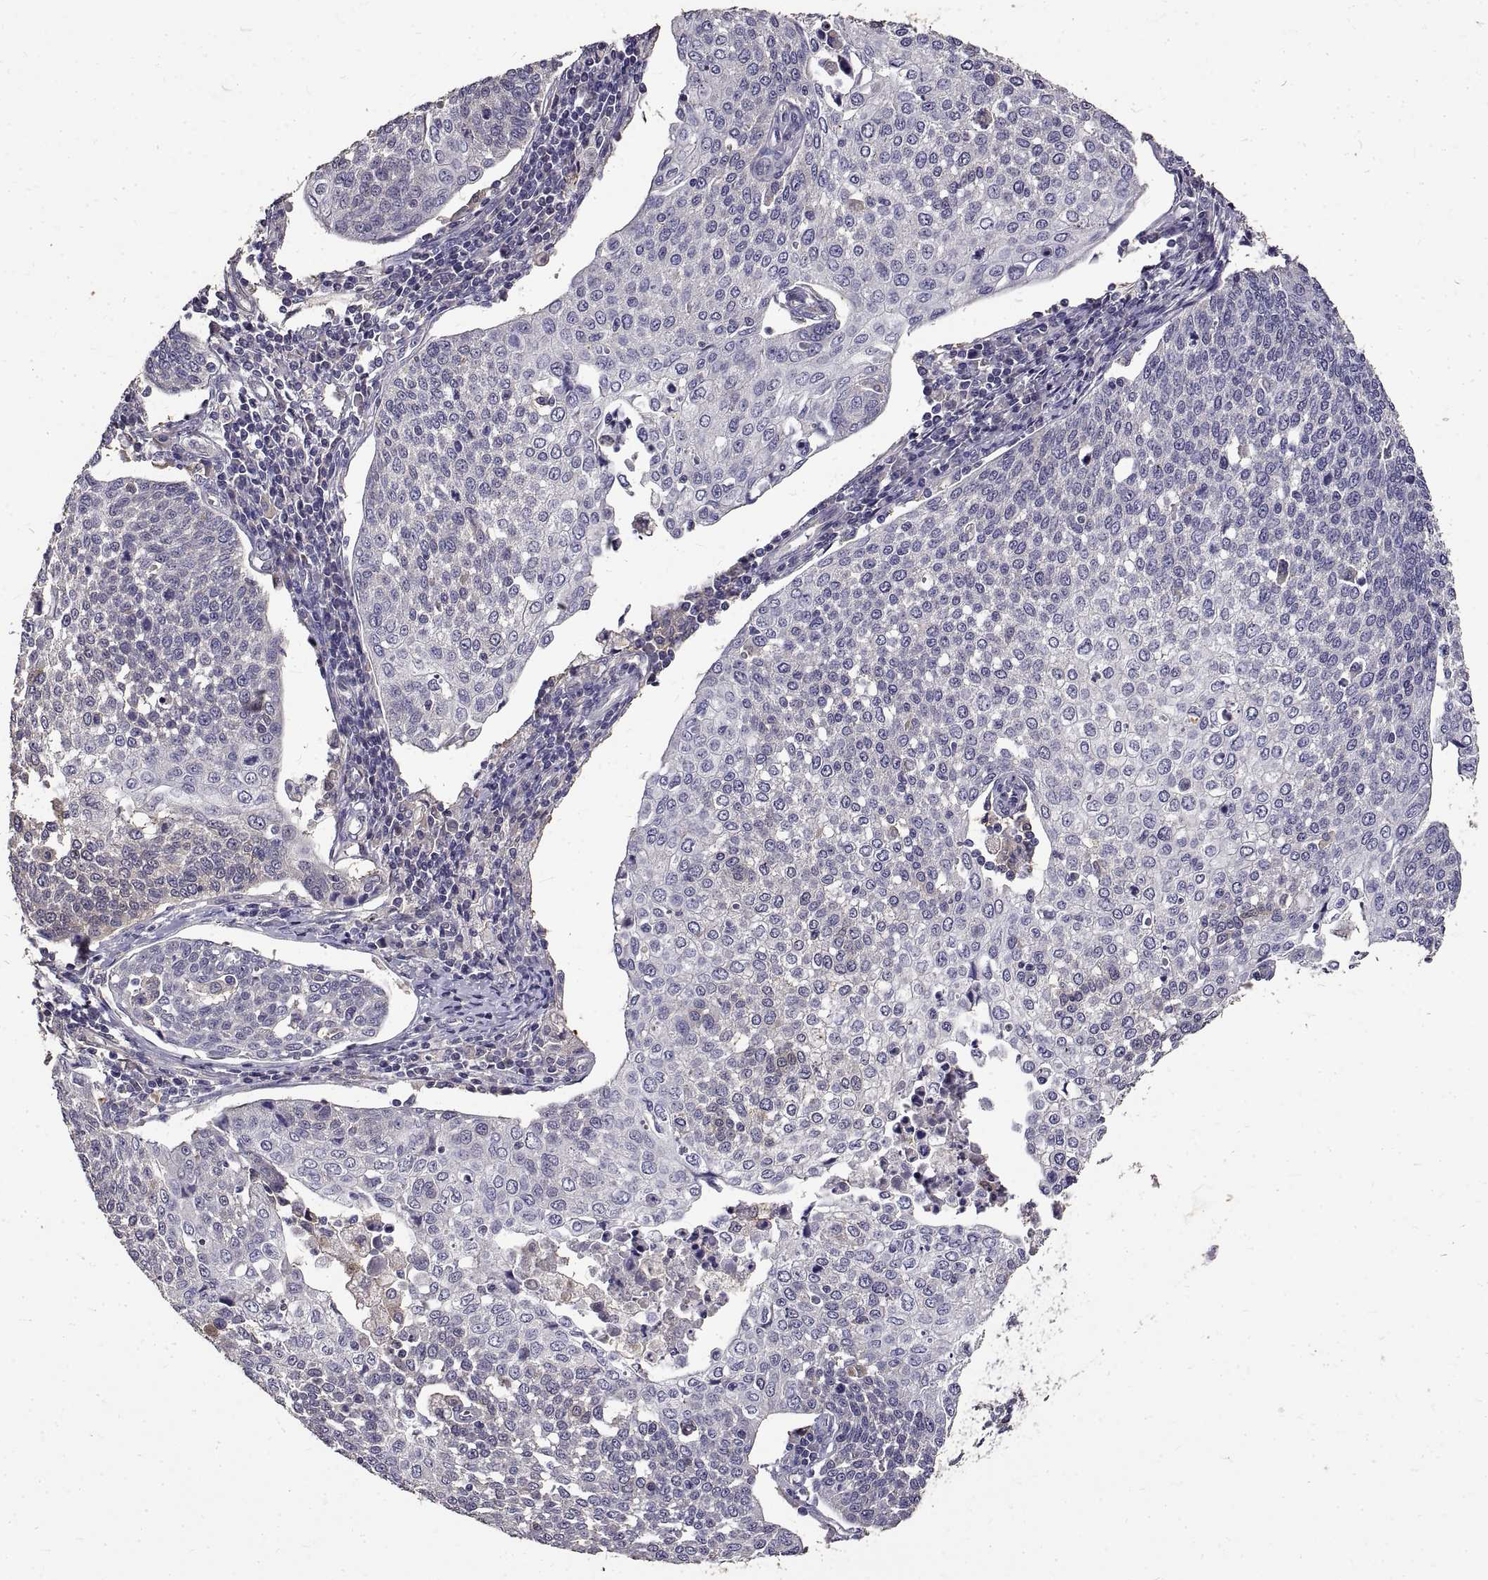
{"staining": {"intensity": "negative", "quantity": "none", "location": "none"}, "tissue": "cervical cancer", "cell_type": "Tumor cells", "image_type": "cancer", "snomed": [{"axis": "morphology", "description": "Squamous cell carcinoma, NOS"}, {"axis": "topography", "description": "Cervix"}], "caption": "Tumor cells show no significant staining in cervical cancer.", "gene": "PEA15", "patient": {"sex": "female", "age": 34}}